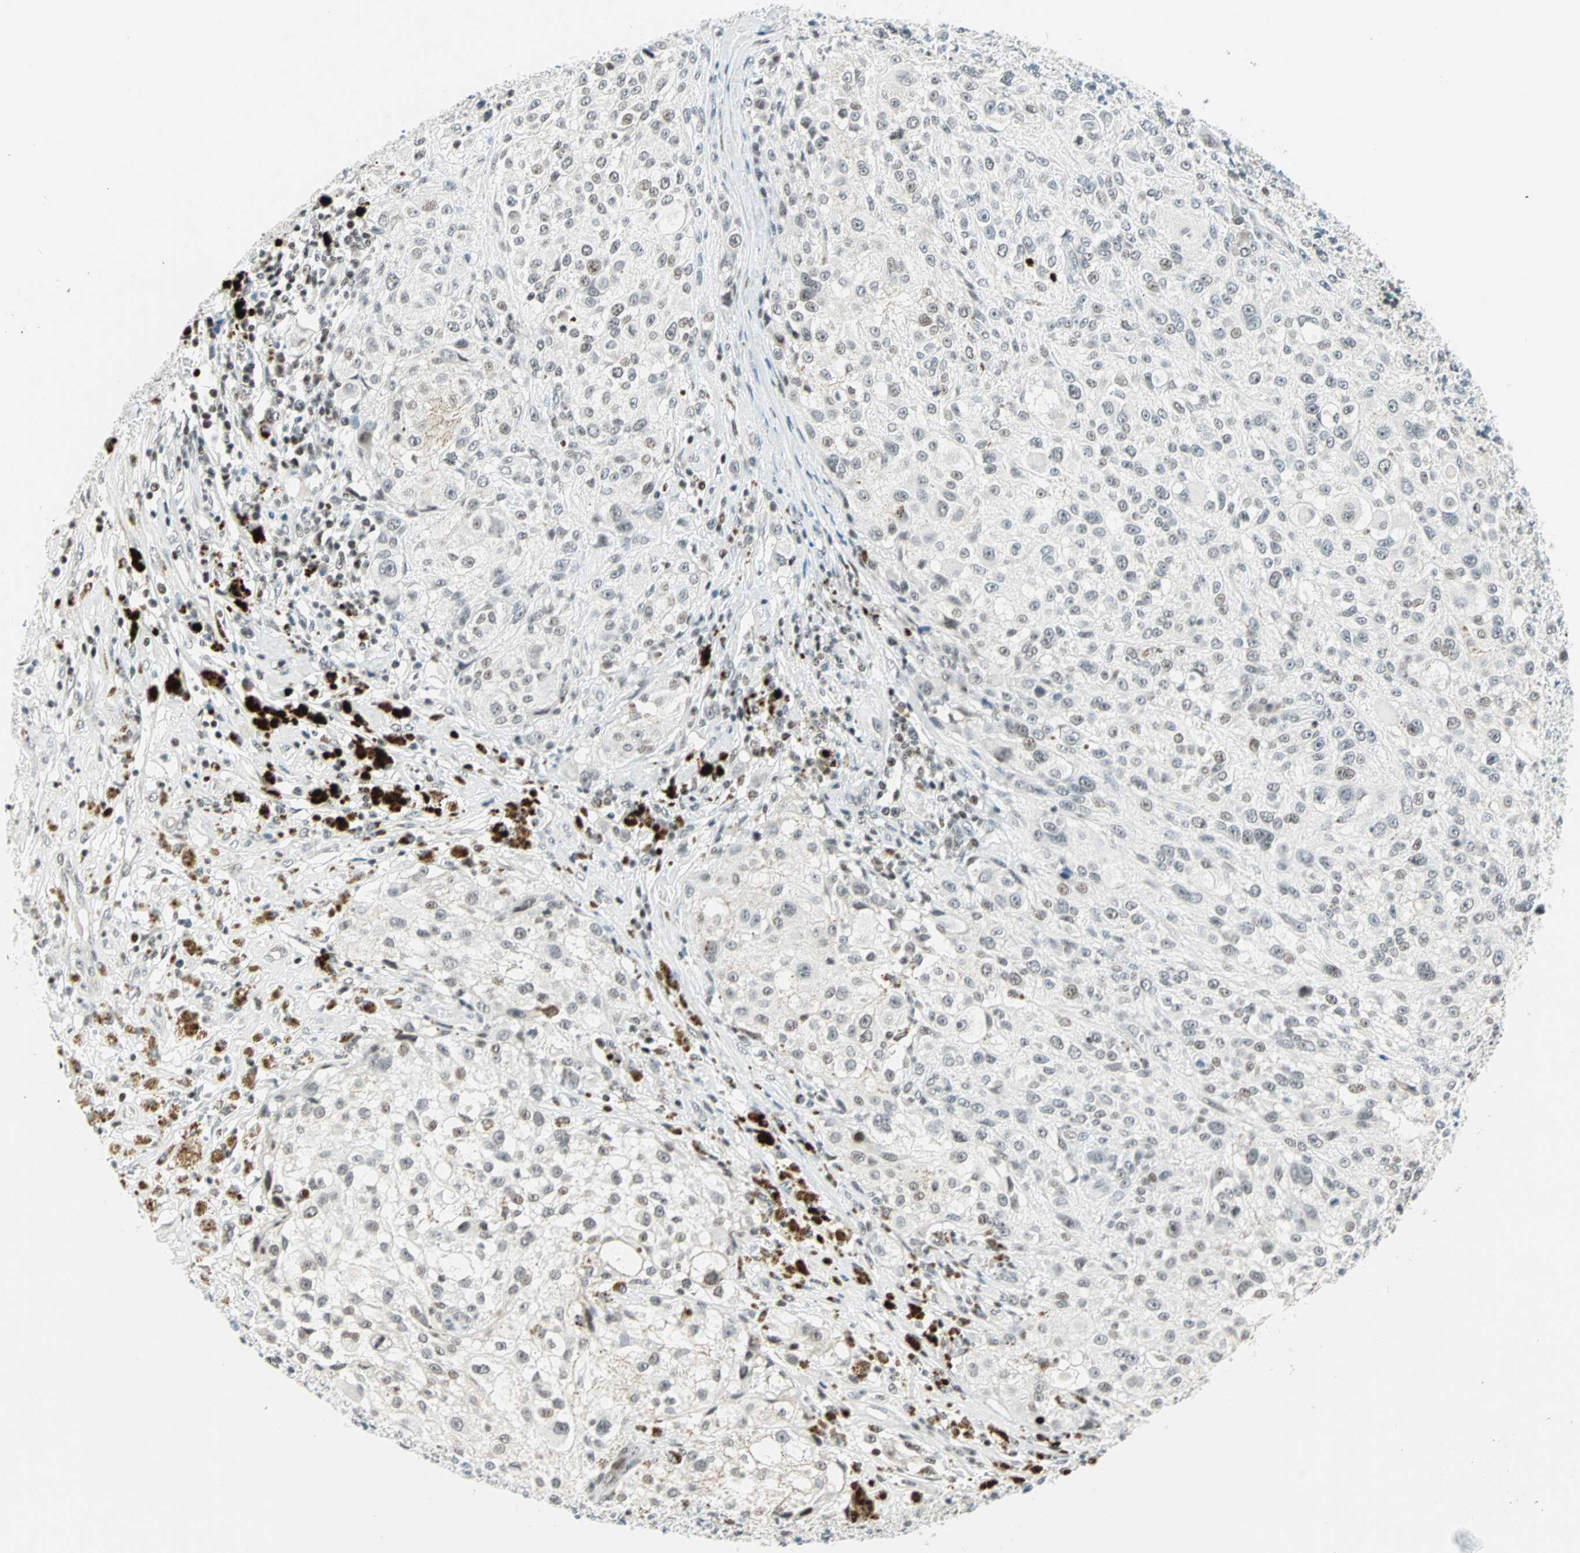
{"staining": {"intensity": "weak", "quantity": "25%-75%", "location": "nuclear"}, "tissue": "melanoma", "cell_type": "Tumor cells", "image_type": "cancer", "snomed": [{"axis": "morphology", "description": "Necrosis, NOS"}, {"axis": "morphology", "description": "Malignant melanoma, NOS"}, {"axis": "topography", "description": "Skin"}], "caption": "Melanoma tissue exhibits weak nuclear positivity in about 25%-75% of tumor cells", "gene": "SIN3A", "patient": {"sex": "female", "age": 87}}